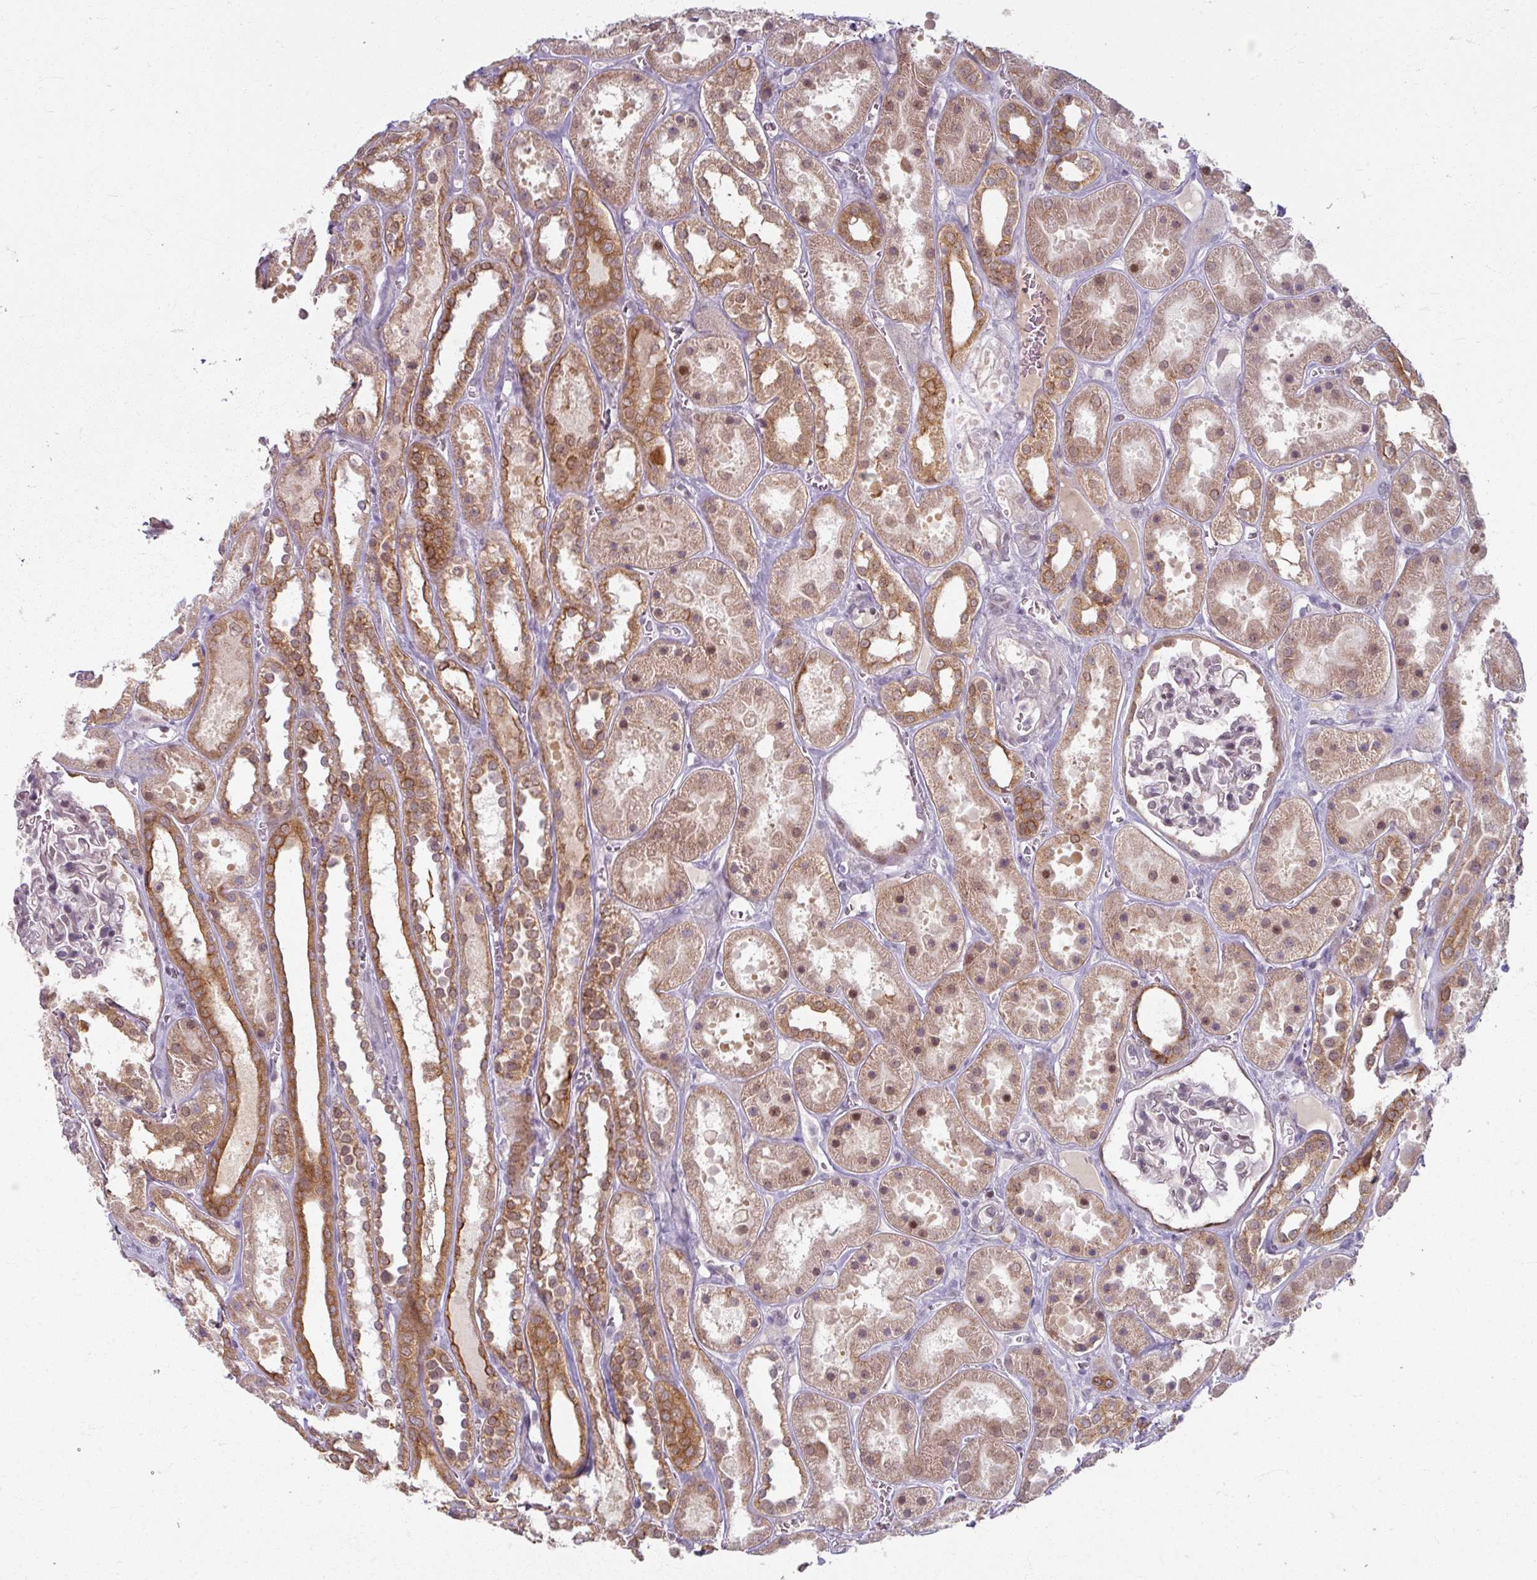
{"staining": {"intensity": "moderate", "quantity": "<25%", "location": "cytoplasmic/membranous"}, "tissue": "kidney", "cell_type": "Cells in glomeruli", "image_type": "normal", "snomed": [{"axis": "morphology", "description": "Normal tissue, NOS"}, {"axis": "topography", "description": "Kidney"}], "caption": "Protein staining of benign kidney displays moderate cytoplasmic/membranous expression in about <25% of cells in glomeruli.", "gene": "KLC3", "patient": {"sex": "female", "age": 41}}